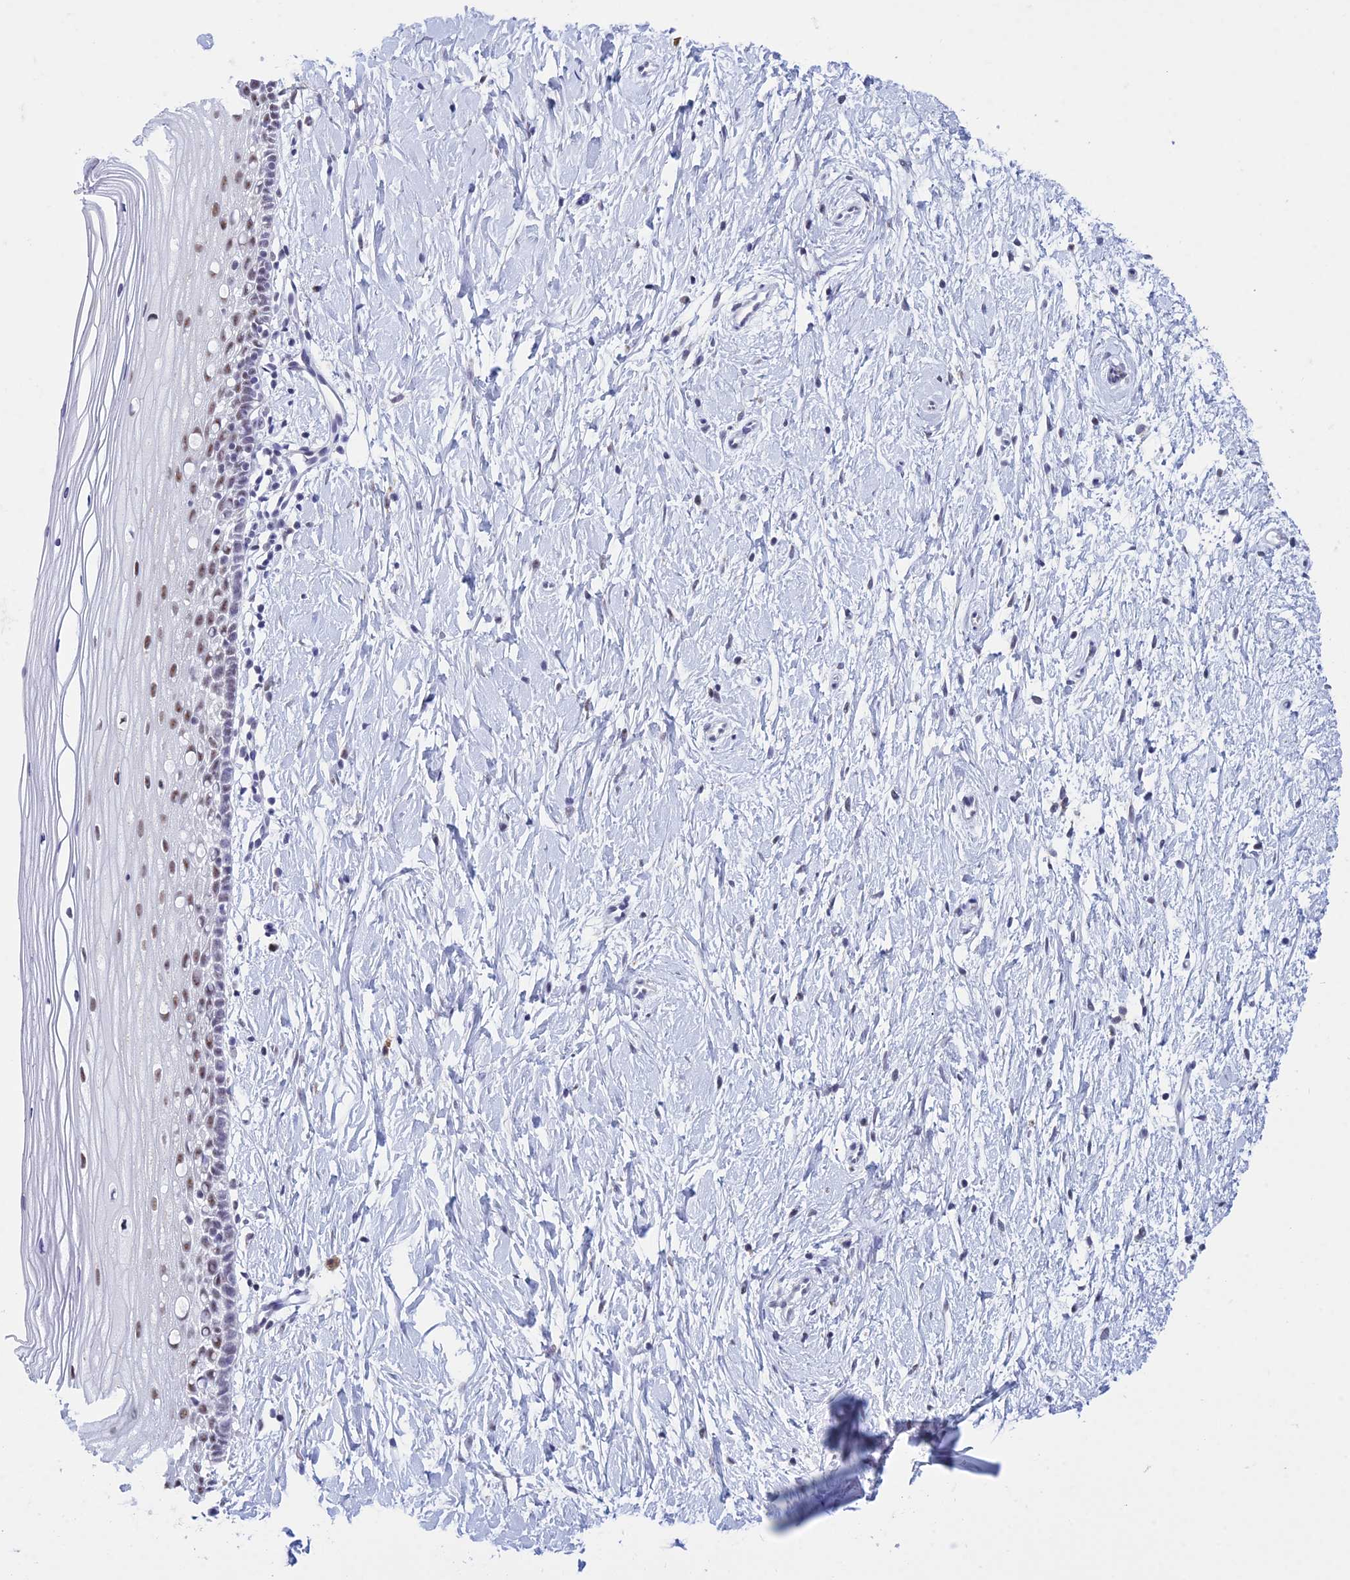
{"staining": {"intensity": "moderate", "quantity": "25%-75%", "location": "cytoplasmic/membranous,nuclear"}, "tissue": "cervix", "cell_type": "Squamous epithelial cells", "image_type": "normal", "snomed": [{"axis": "morphology", "description": "Normal tissue, NOS"}, {"axis": "topography", "description": "Cervix"}], "caption": "Protein staining by IHC reveals moderate cytoplasmic/membranous,nuclear positivity in approximately 25%-75% of squamous epithelial cells in normal cervix.", "gene": "KLF14", "patient": {"sex": "female", "age": 39}}